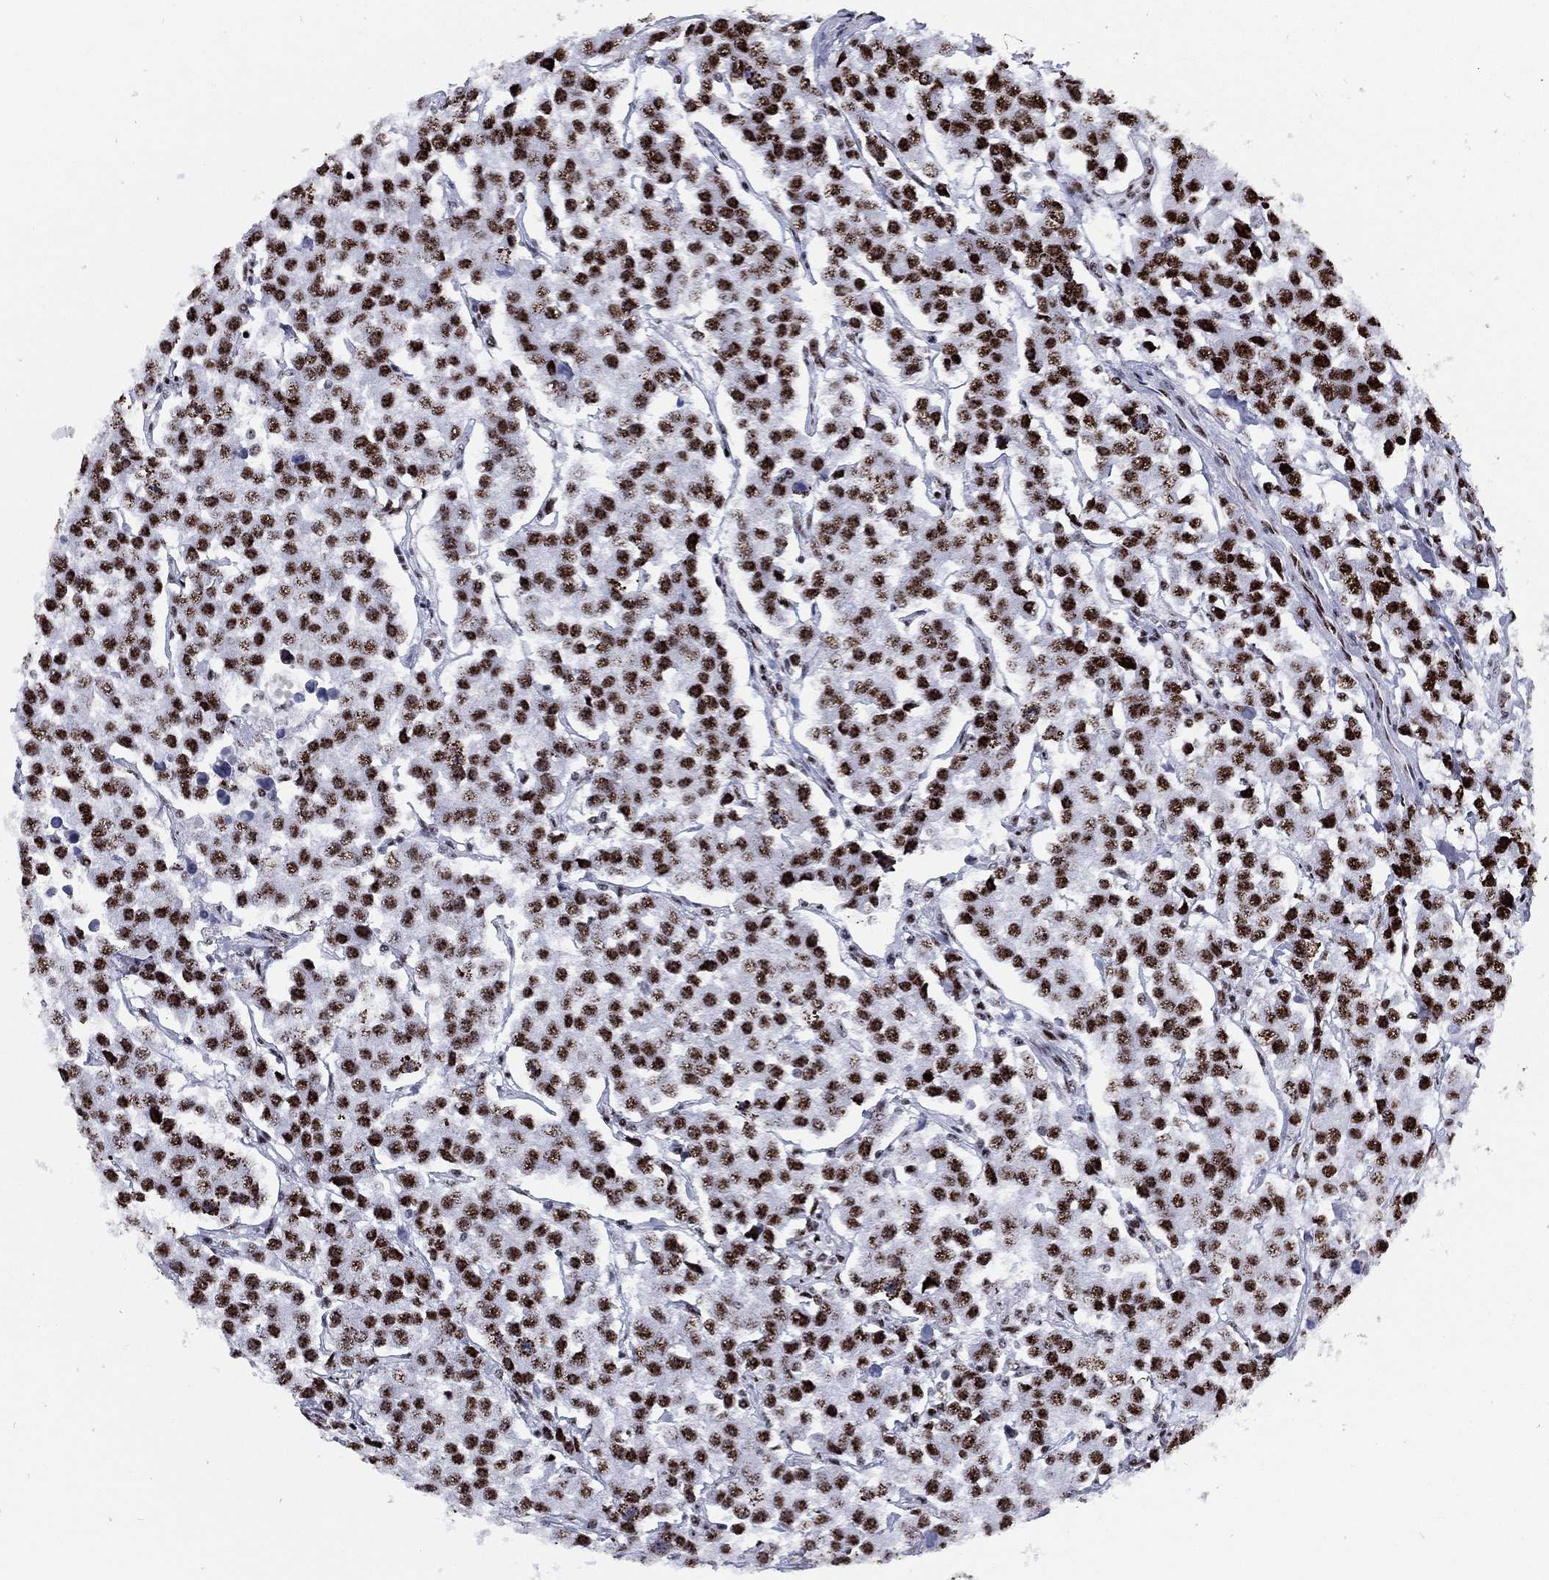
{"staining": {"intensity": "strong", "quantity": ">75%", "location": "nuclear"}, "tissue": "testis cancer", "cell_type": "Tumor cells", "image_type": "cancer", "snomed": [{"axis": "morphology", "description": "Seminoma, NOS"}, {"axis": "topography", "description": "Testis"}], "caption": "IHC image of neoplastic tissue: testis seminoma stained using immunohistochemistry demonstrates high levels of strong protein expression localized specifically in the nuclear of tumor cells, appearing as a nuclear brown color.", "gene": "CYB561D2", "patient": {"sex": "male", "age": 59}}